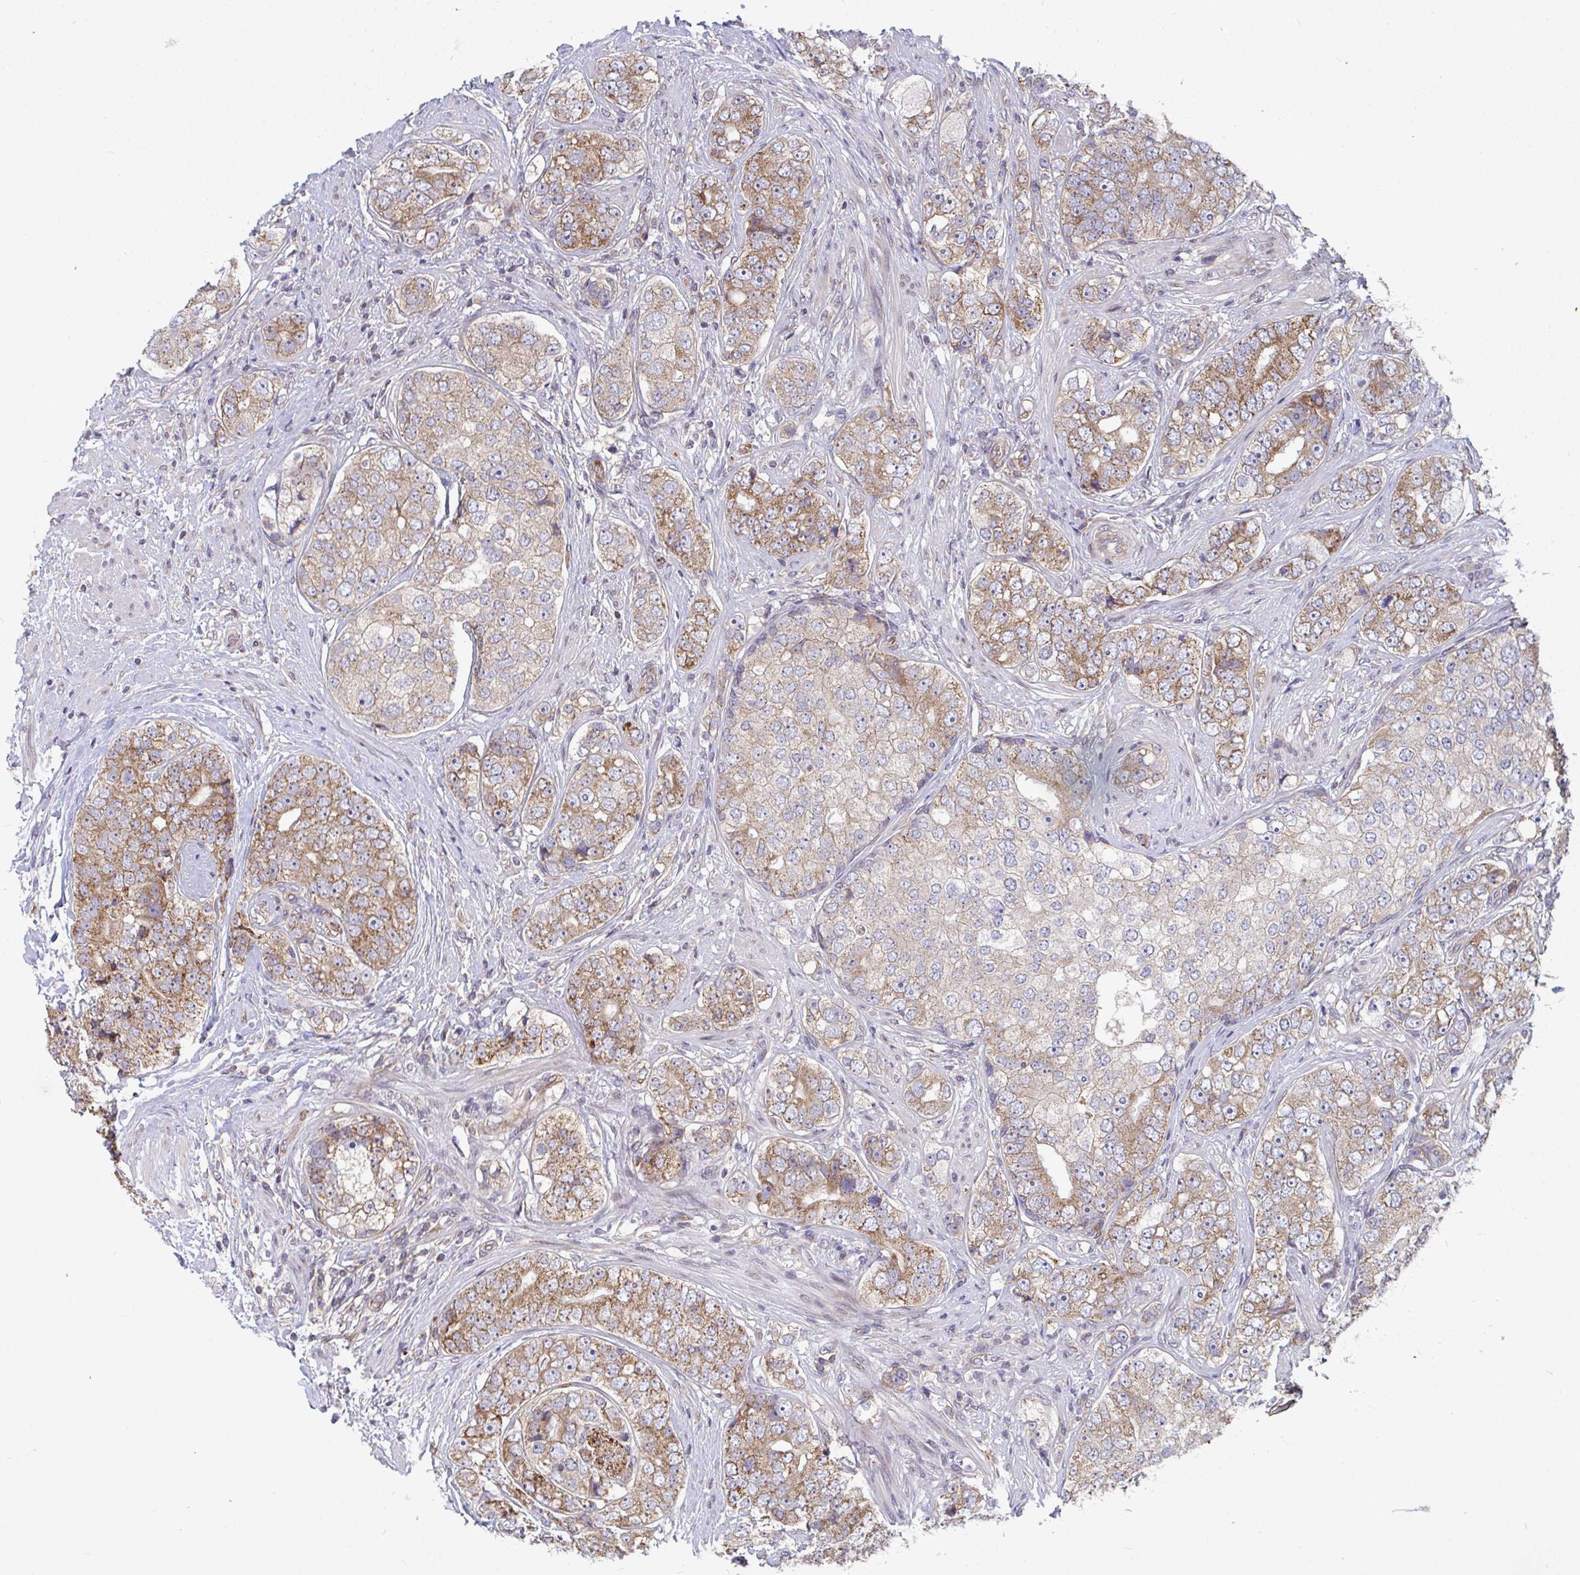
{"staining": {"intensity": "moderate", "quantity": ">75%", "location": "cytoplasmic/membranous"}, "tissue": "prostate cancer", "cell_type": "Tumor cells", "image_type": "cancer", "snomed": [{"axis": "morphology", "description": "Adenocarcinoma, High grade"}, {"axis": "topography", "description": "Prostate"}], "caption": "Protein staining demonstrates moderate cytoplasmic/membranous positivity in about >75% of tumor cells in prostate cancer.", "gene": "EIF1AD", "patient": {"sex": "male", "age": 60}}